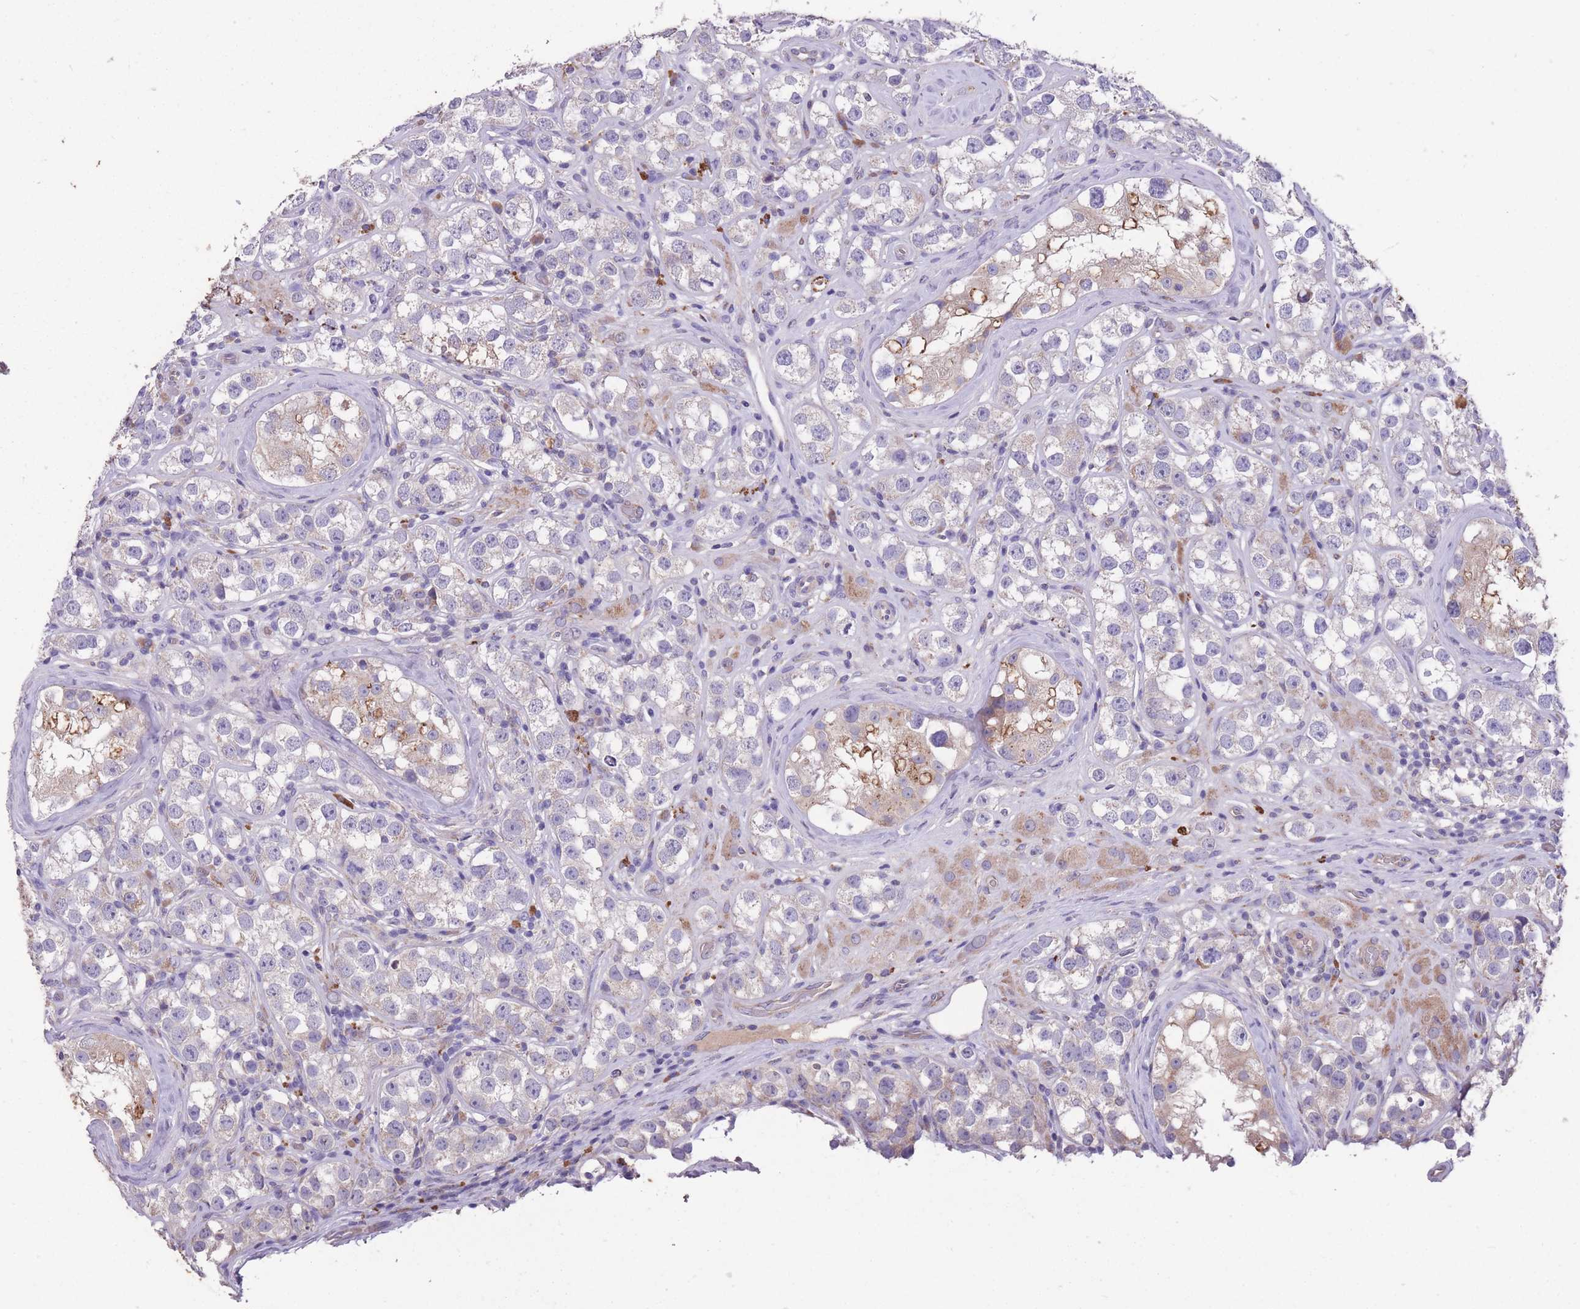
{"staining": {"intensity": "negative", "quantity": "none", "location": "none"}, "tissue": "testis cancer", "cell_type": "Tumor cells", "image_type": "cancer", "snomed": [{"axis": "morphology", "description": "Seminoma, NOS"}, {"axis": "topography", "description": "Testis"}], "caption": "Tumor cells show no significant protein expression in testis cancer.", "gene": "STIM2", "patient": {"sex": "male", "age": 28}}